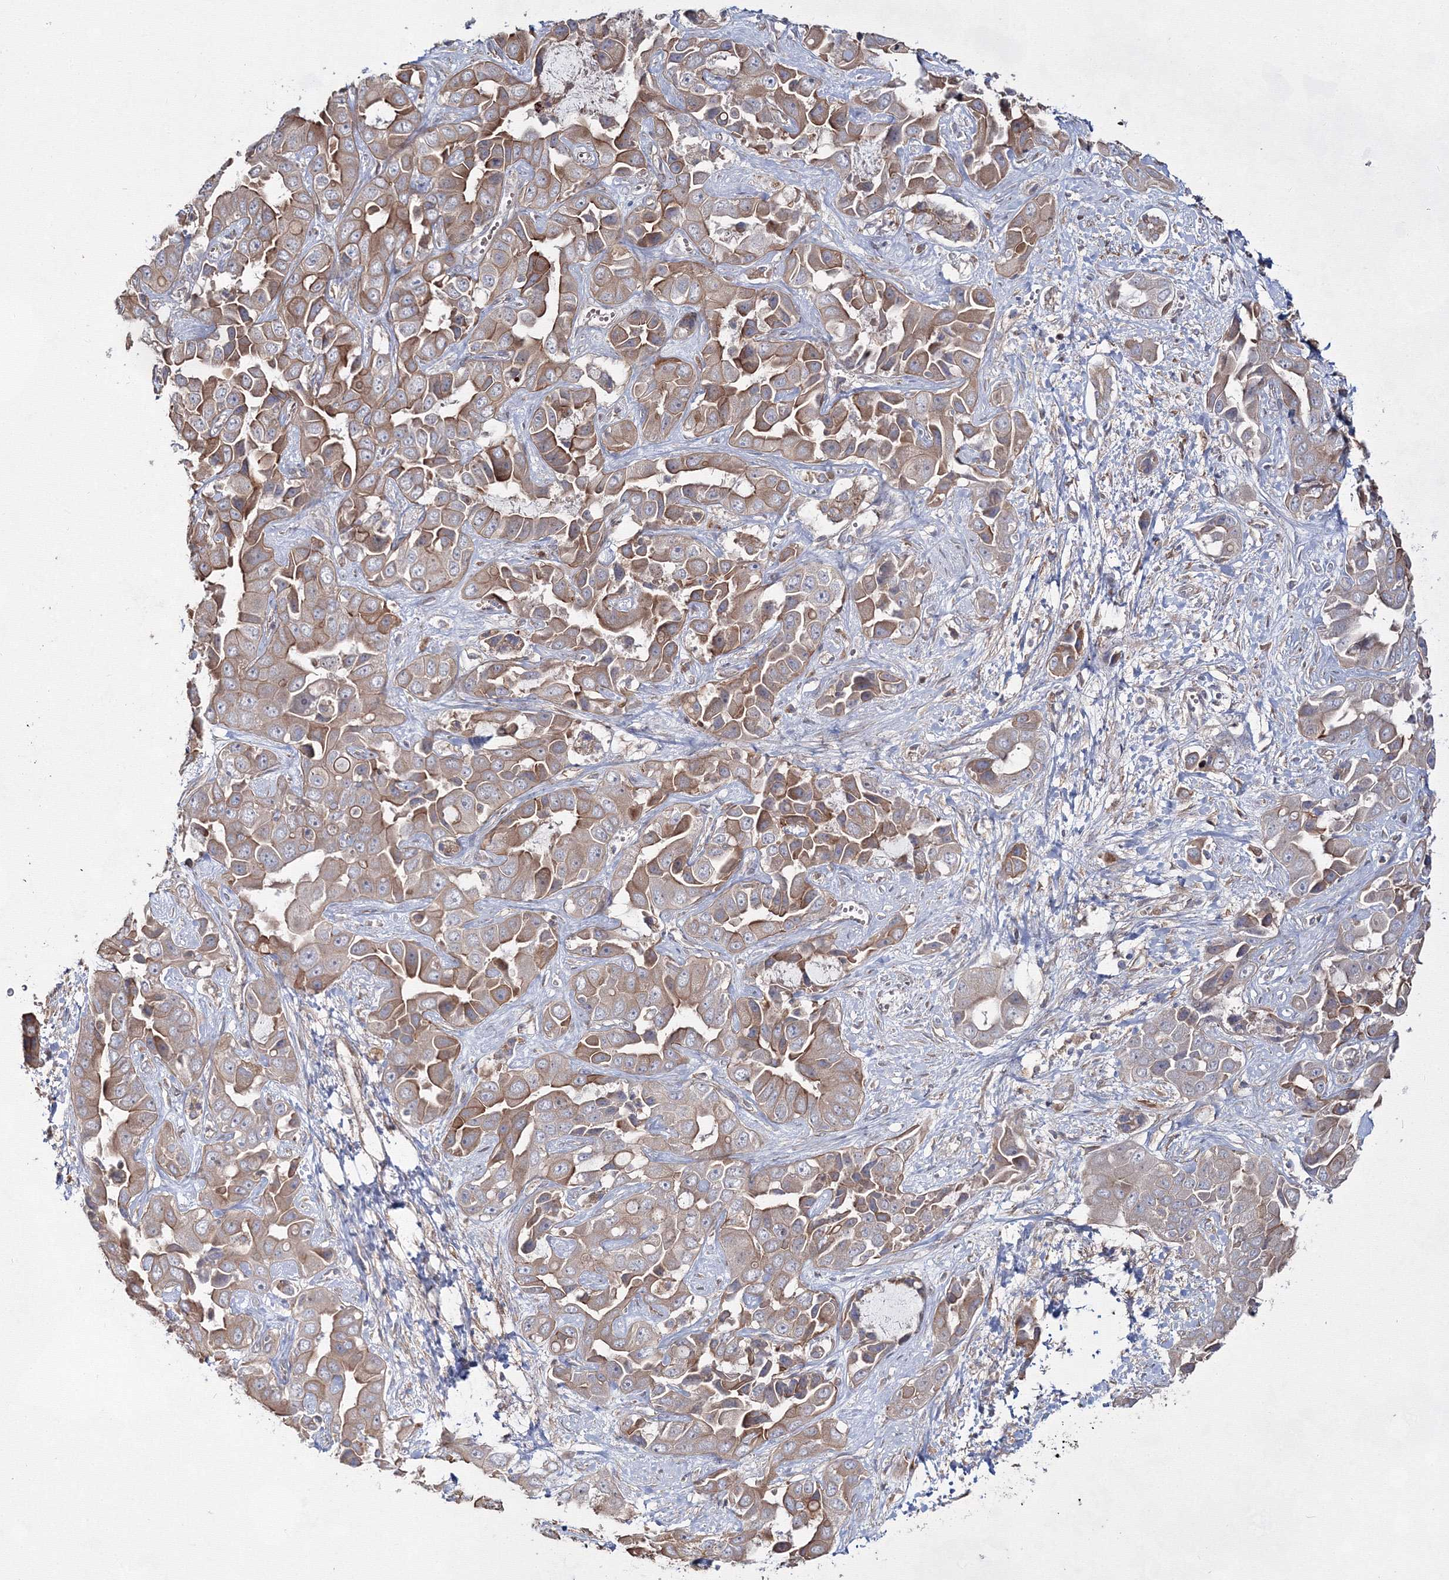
{"staining": {"intensity": "moderate", "quantity": ">75%", "location": "cytoplasmic/membranous"}, "tissue": "liver cancer", "cell_type": "Tumor cells", "image_type": "cancer", "snomed": [{"axis": "morphology", "description": "Cholangiocarcinoma"}, {"axis": "topography", "description": "Liver"}], "caption": "Immunohistochemical staining of human liver cancer (cholangiocarcinoma) shows medium levels of moderate cytoplasmic/membranous positivity in about >75% of tumor cells.", "gene": "EXOC6", "patient": {"sex": "female", "age": 52}}